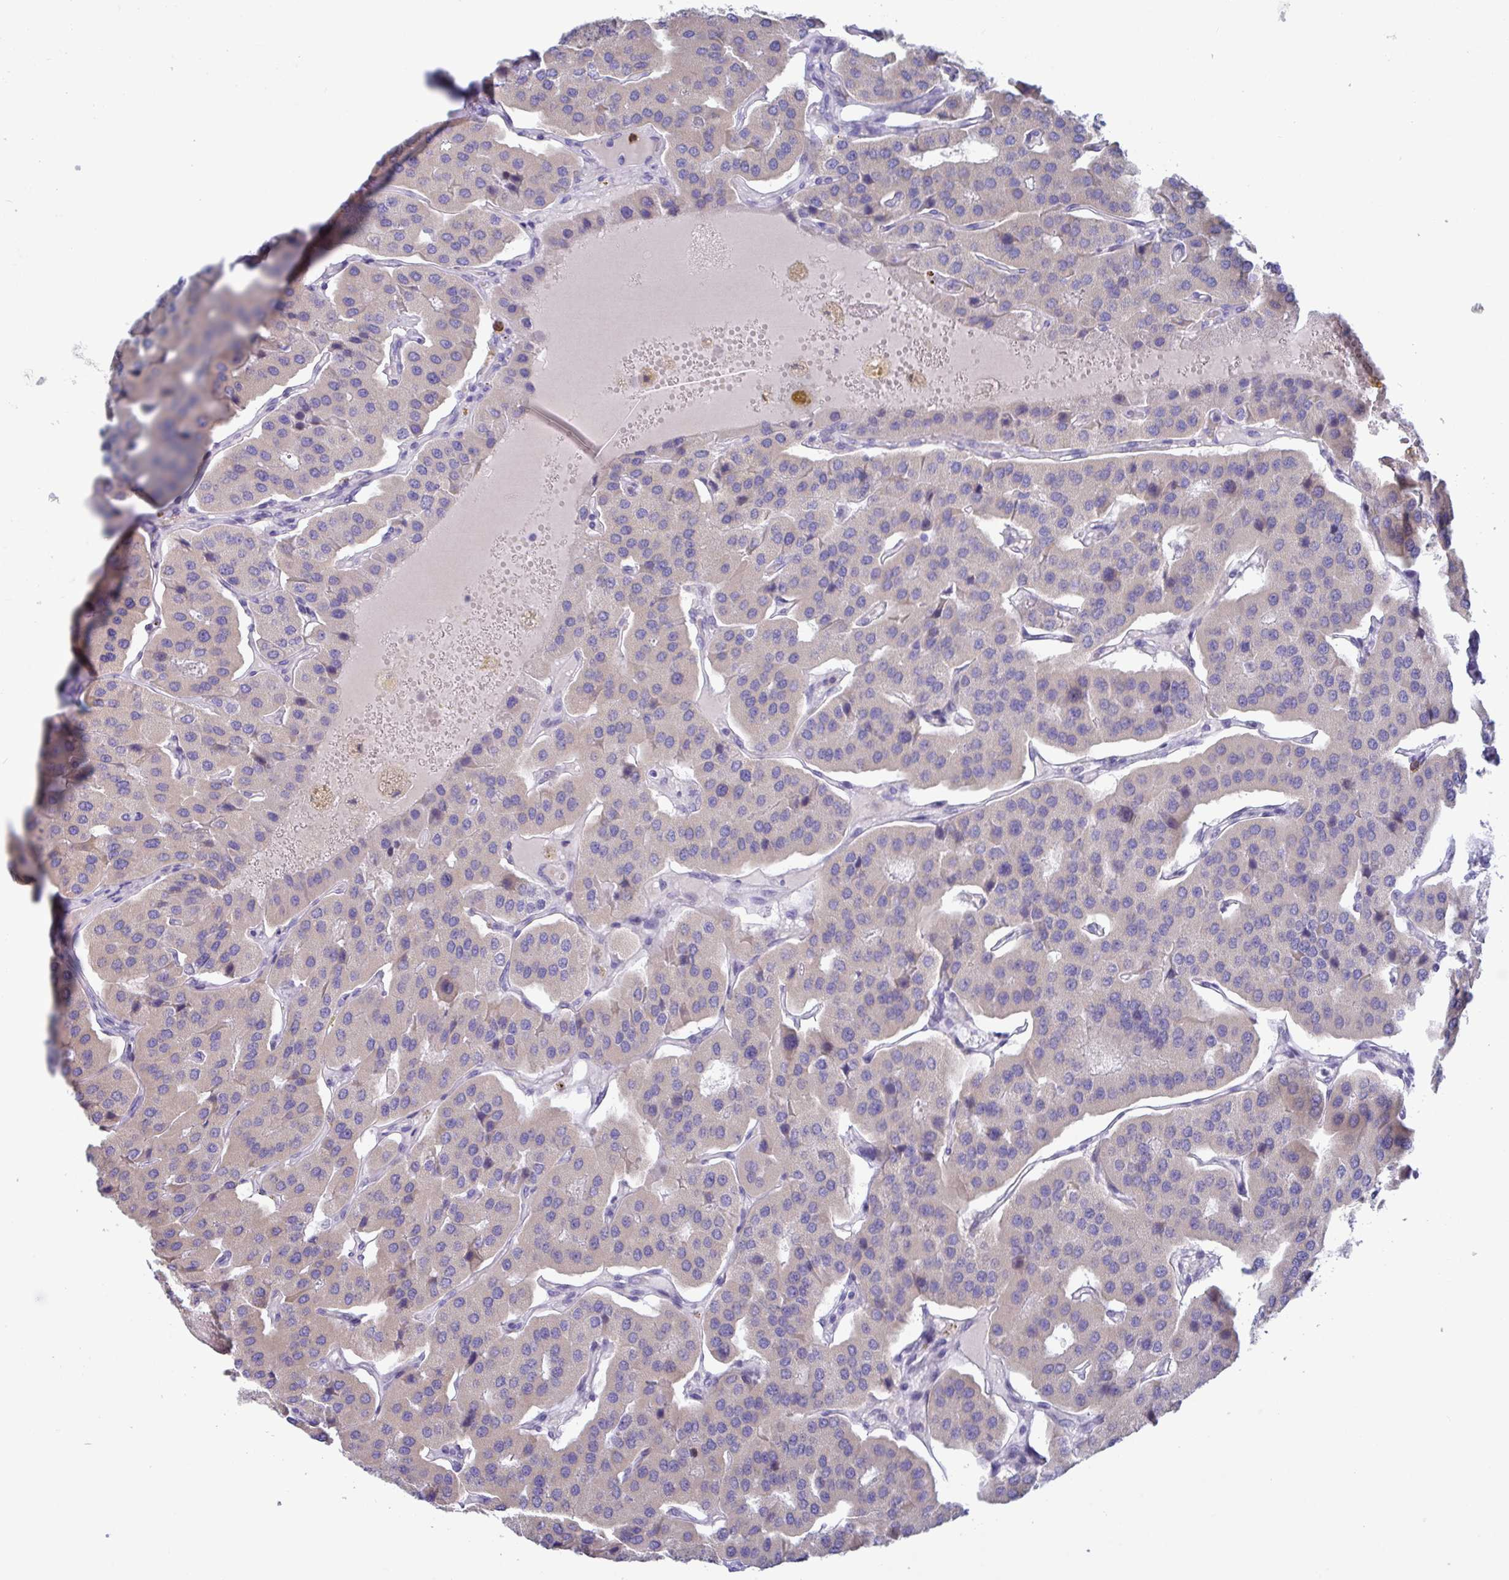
{"staining": {"intensity": "negative", "quantity": "none", "location": "none"}, "tissue": "parathyroid gland", "cell_type": "Glandular cells", "image_type": "normal", "snomed": [{"axis": "morphology", "description": "Normal tissue, NOS"}, {"axis": "morphology", "description": "Adenoma, NOS"}, {"axis": "topography", "description": "Parathyroid gland"}], "caption": "A photomicrograph of human parathyroid gland is negative for staining in glandular cells. Nuclei are stained in blue.", "gene": "TAS2R38", "patient": {"sex": "female", "age": 86}}